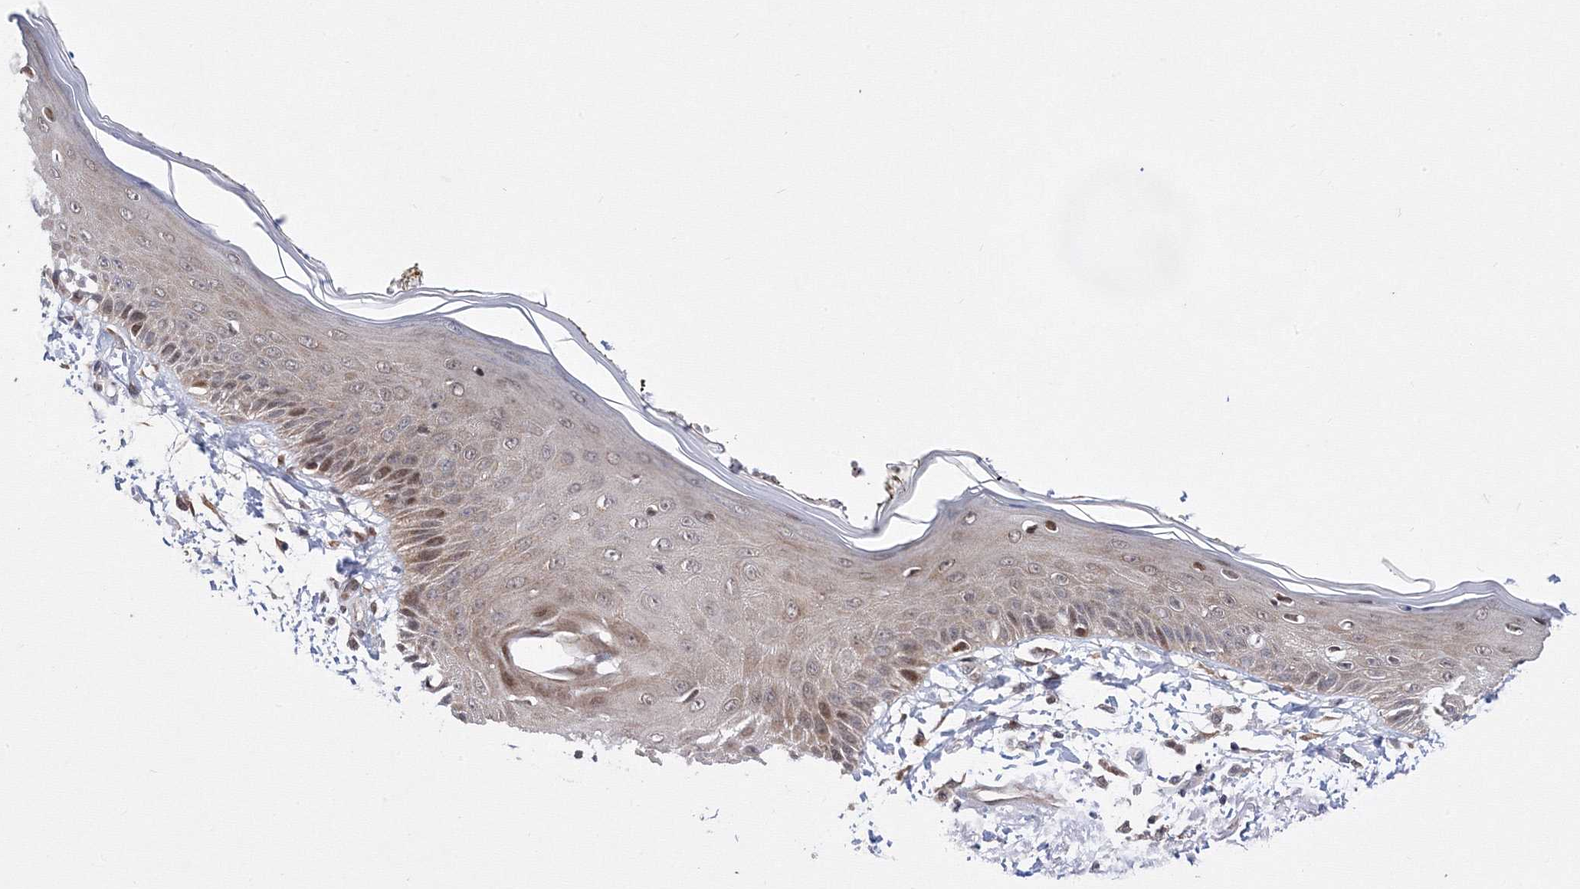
{"staining": {"intensity": "moderate", "quantity": "25%-75%", "location": "cytoplasmic/membranous"}, "tissue": "skin", "cell_type": "Fibroblasts", "image_type": "normal", "snomed": [{"axis": "morphology", "description": "Normal tissue, NOS"}, {"axis": "topography", "description": "Skin"}, {"axis": "topography", "description": "Skeletal muscle"}], "caption": "The immunohistochemical stain labels moderate cytoplasmic/membranous positivity in fibroblasts of benign skin.", "gene": "GPN1", "patient": {"sex": "male", "age": 83}}